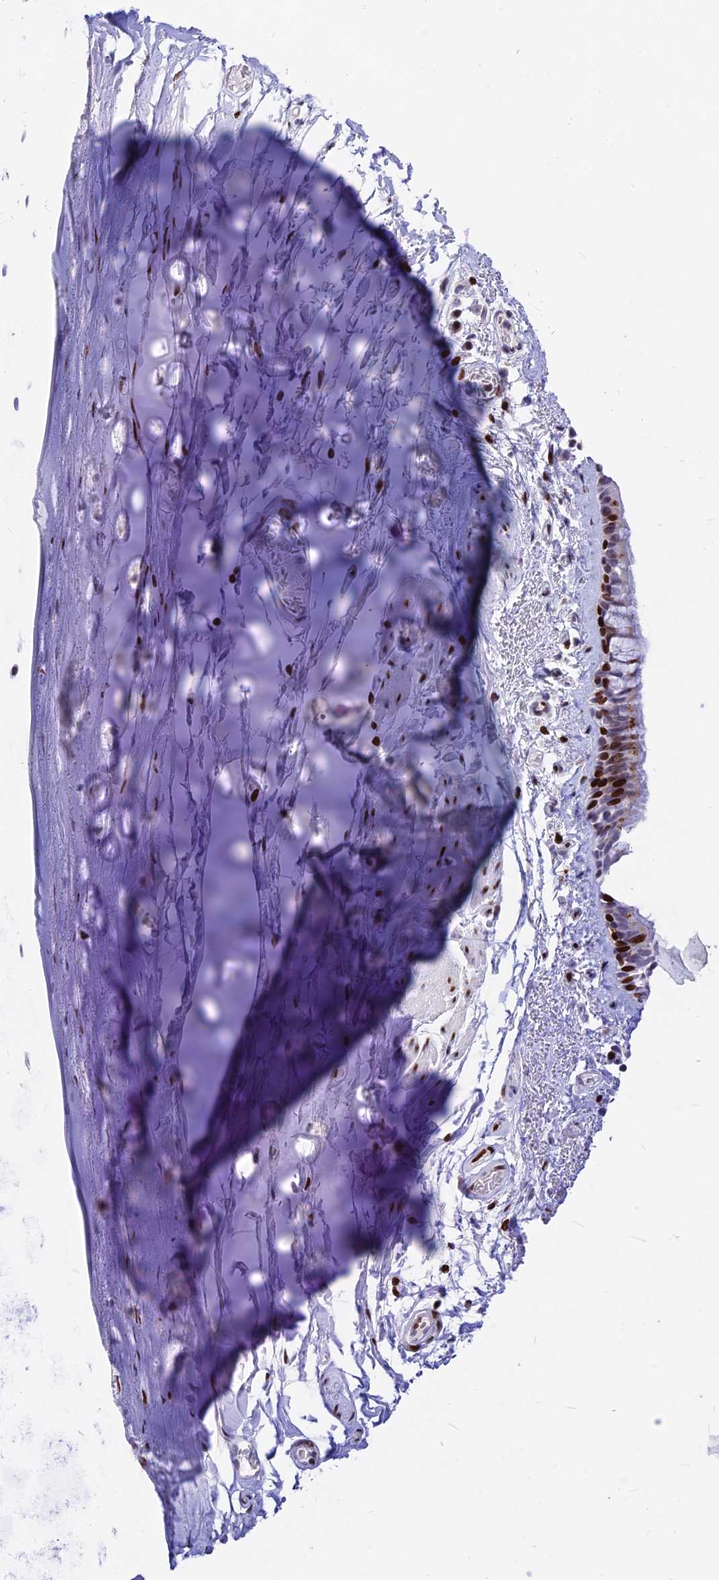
{"staining": {"intensity": "strong", "quantity": "<25%", "location": "nuclear"}, "tissue": "bronchus", "cell_type": "Respiratory epithelial cells", "image_type": "normal", "snomed": [{"axis": "morphology", "description": "Normal tissue, NOS"}, {"axis": "topography", "description": "Cartilage tissue"}], "caption": "The histopathology image demonstrates a brown stain indicating the presence of a protein in the nuclear of respiratory epithelial cells in bronchus.", "gene": "PRPS1", "patient": {"sex": "male", "age": 63}}